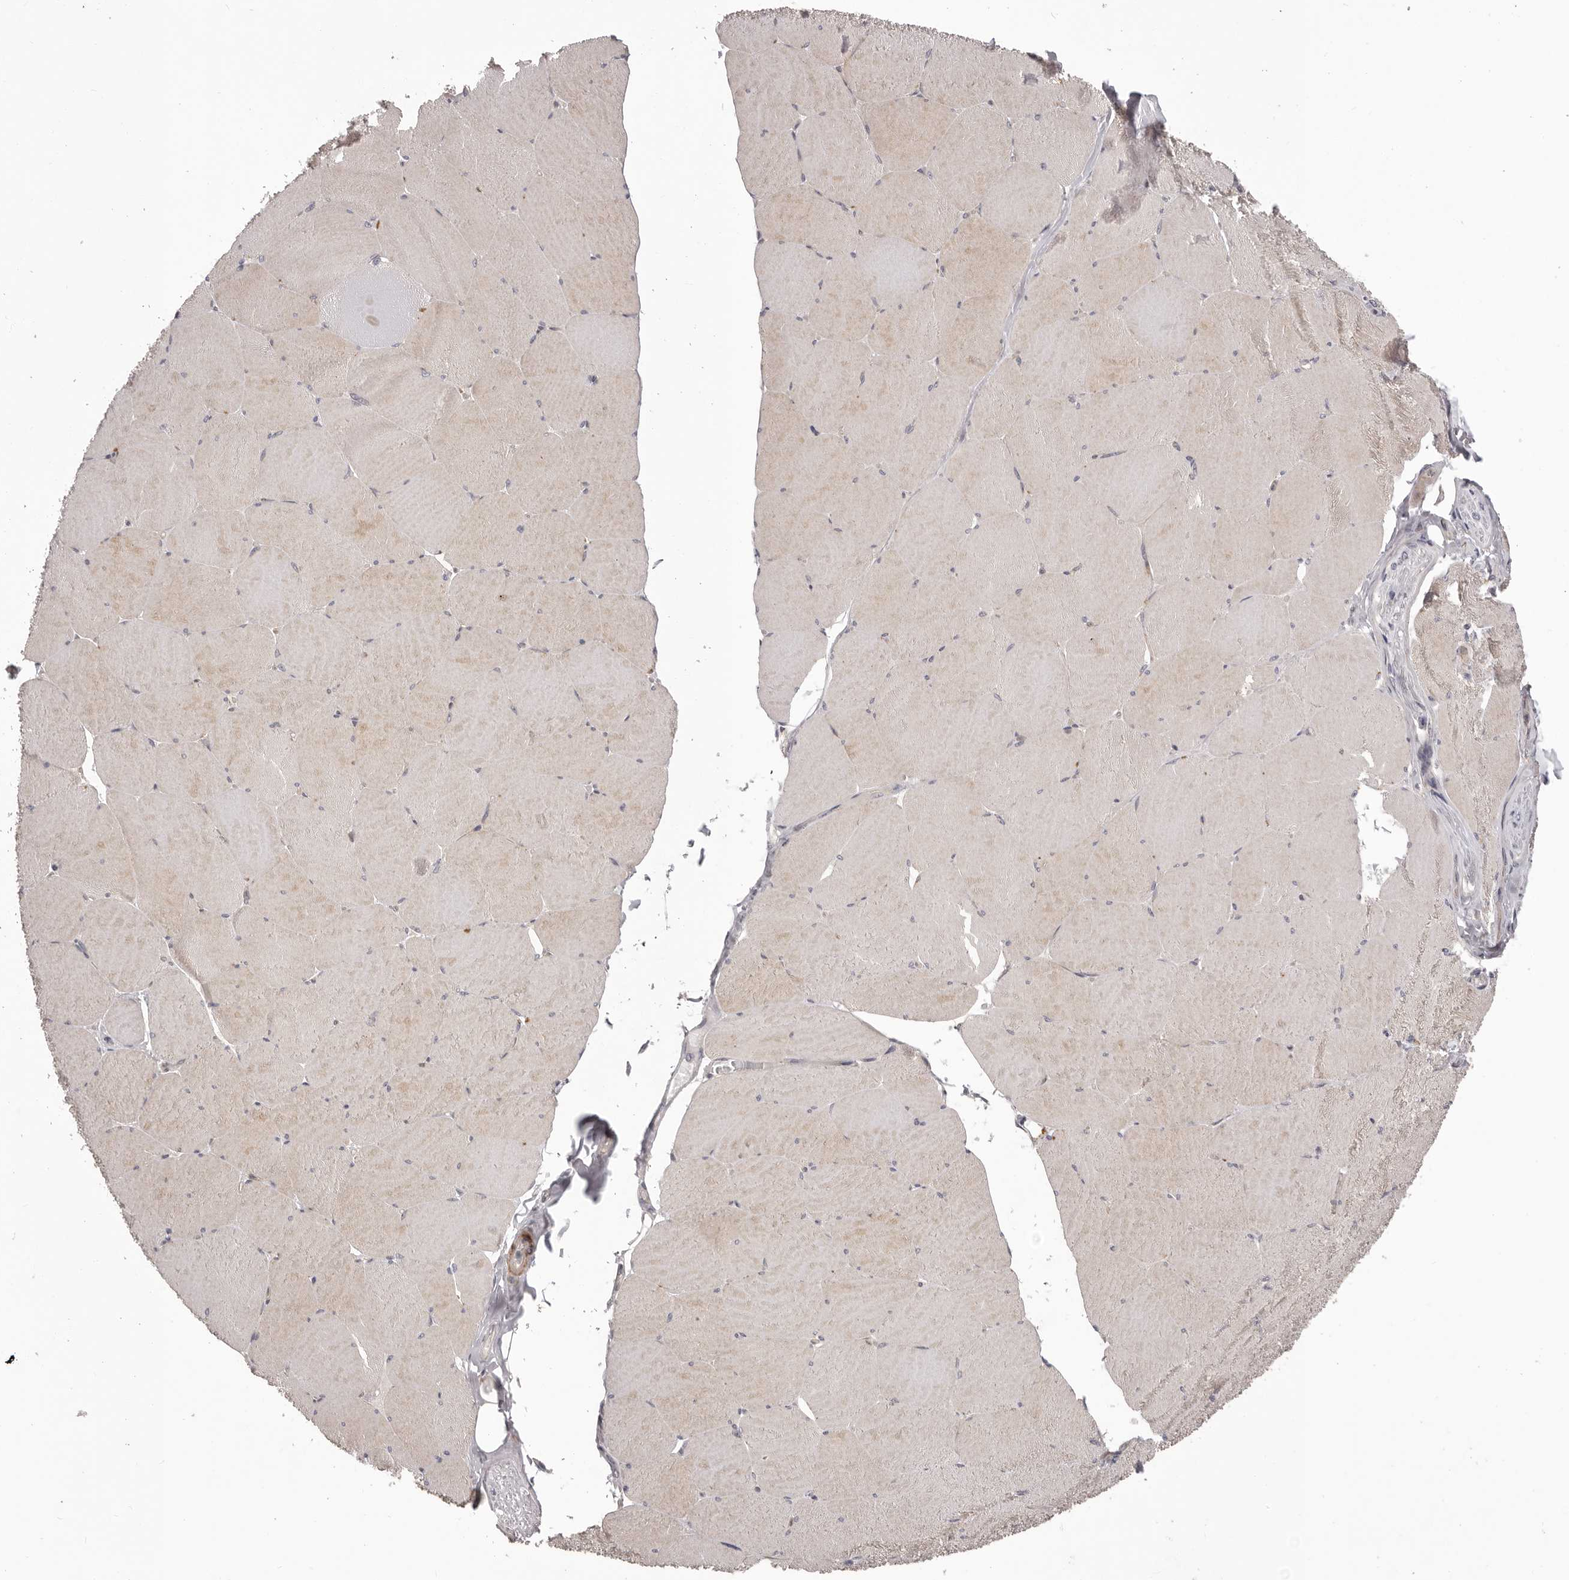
{"staining": {"intensity": "weak", "quantity": "<25%", "location": "cytoplasmic/membranous"}, "tissue": "skeletal muscle", "cell_type": "Myocytes", "image_type": "normal", "snomed": [{"axis": "morphology", "description": "Normal tissue, NOS"}, {"axis": "topography", "description": "Skeletal muscle"}, {"axis": "topography", "description": "Head-Neck"}], "caption": "Image shows no protein staining in myocytes of benign skeletal muscle.", "gene": "HRH1", "patient": {"sex": "male", "age": 66}}